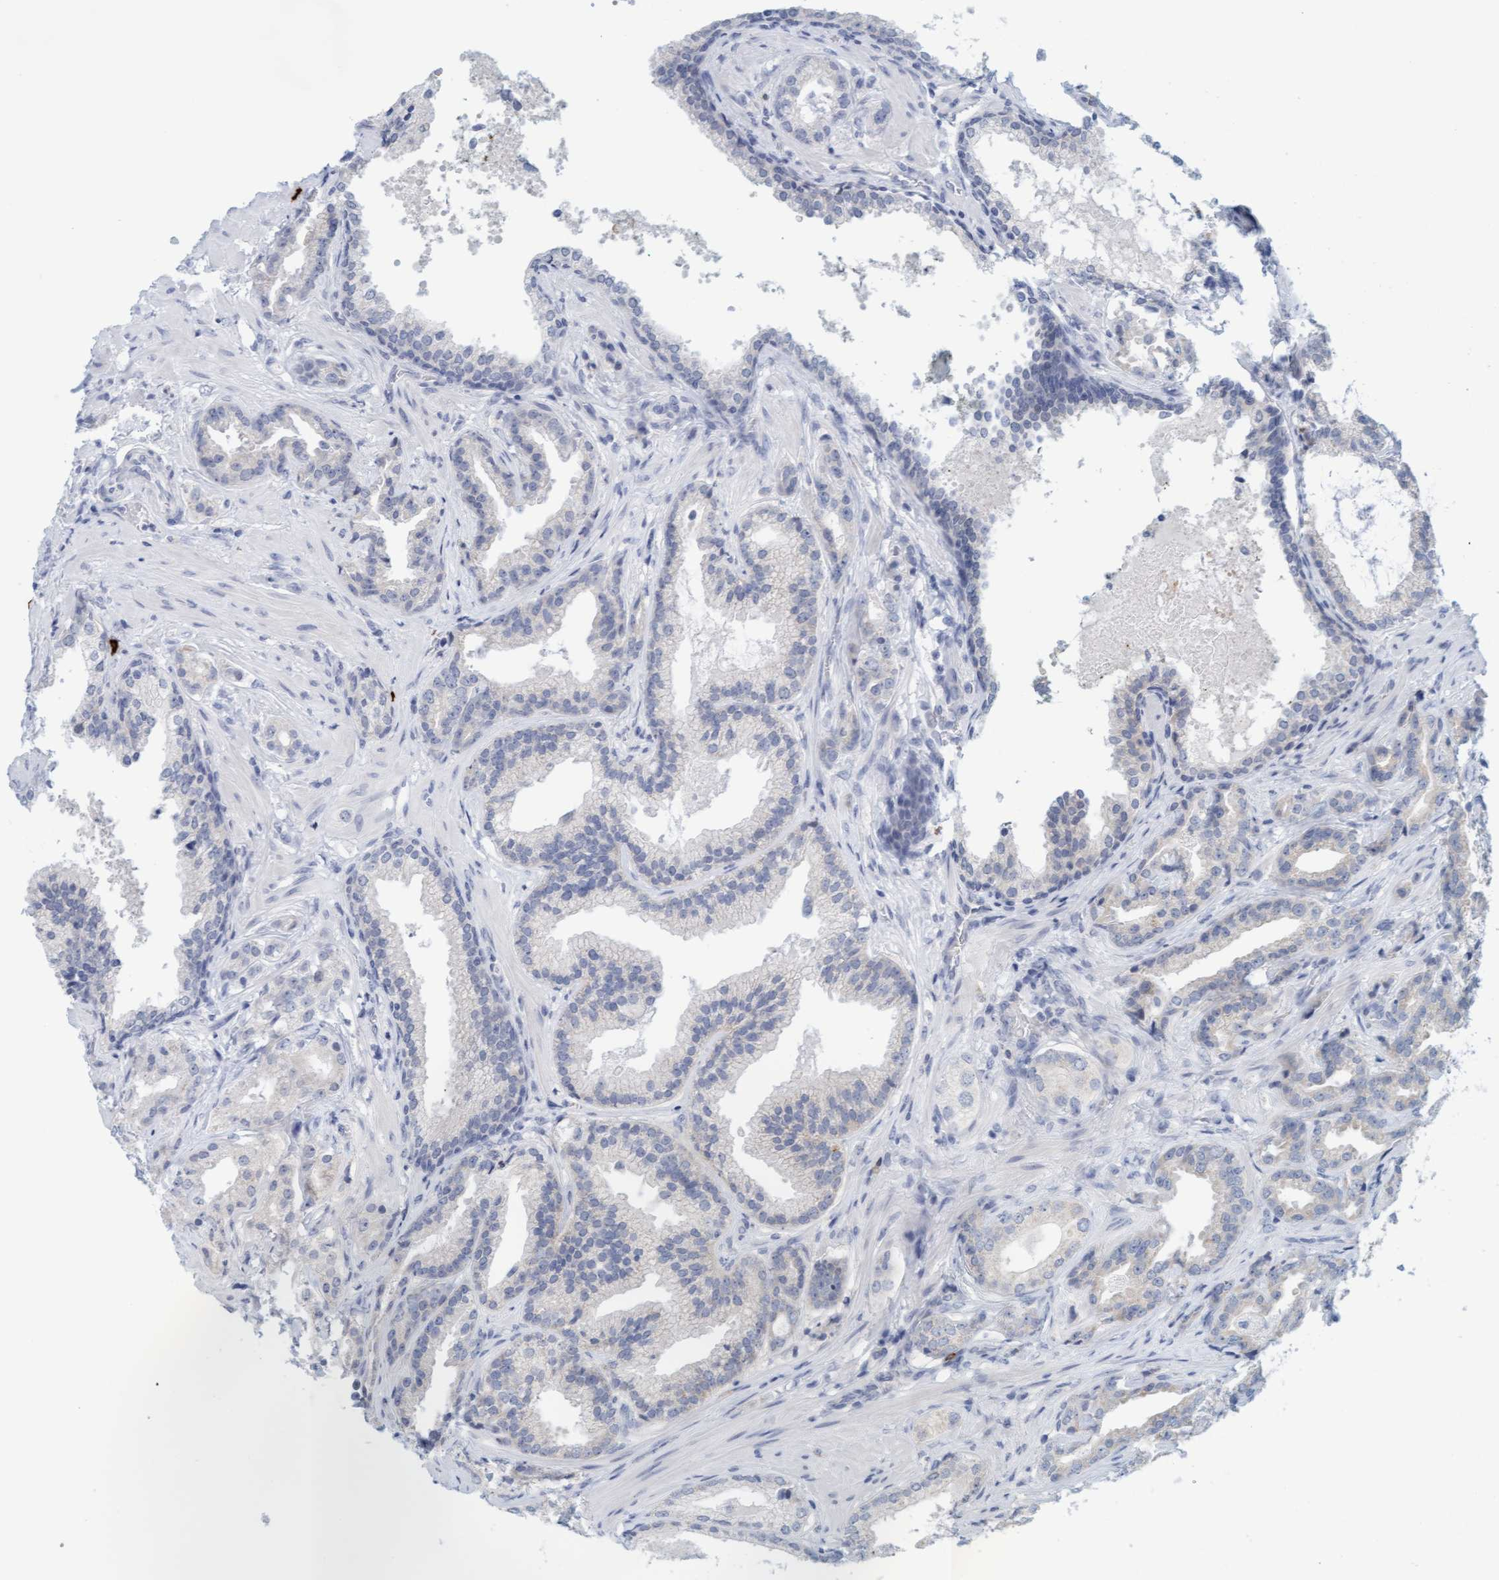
{"staining": {"intensity": "negative", "quantity": "none", "location": "none"}, "tissue": "prostate cancer", "cell_type": "Tumor cells", "image_type": "cancer", "snomed": [{"axis": "morphology", "description": "Adenocarcinoma, Low grade"}, {"axis": "topography", "description": "Prostate"}], "caption": "A high-resolution micrograph shows IHC staining of prostate adenocarcinoma (low-grade), which displays no significant expression in tumor cells.", "gene": "CPA3", "patient": {"sex": "male", "age": 59}}